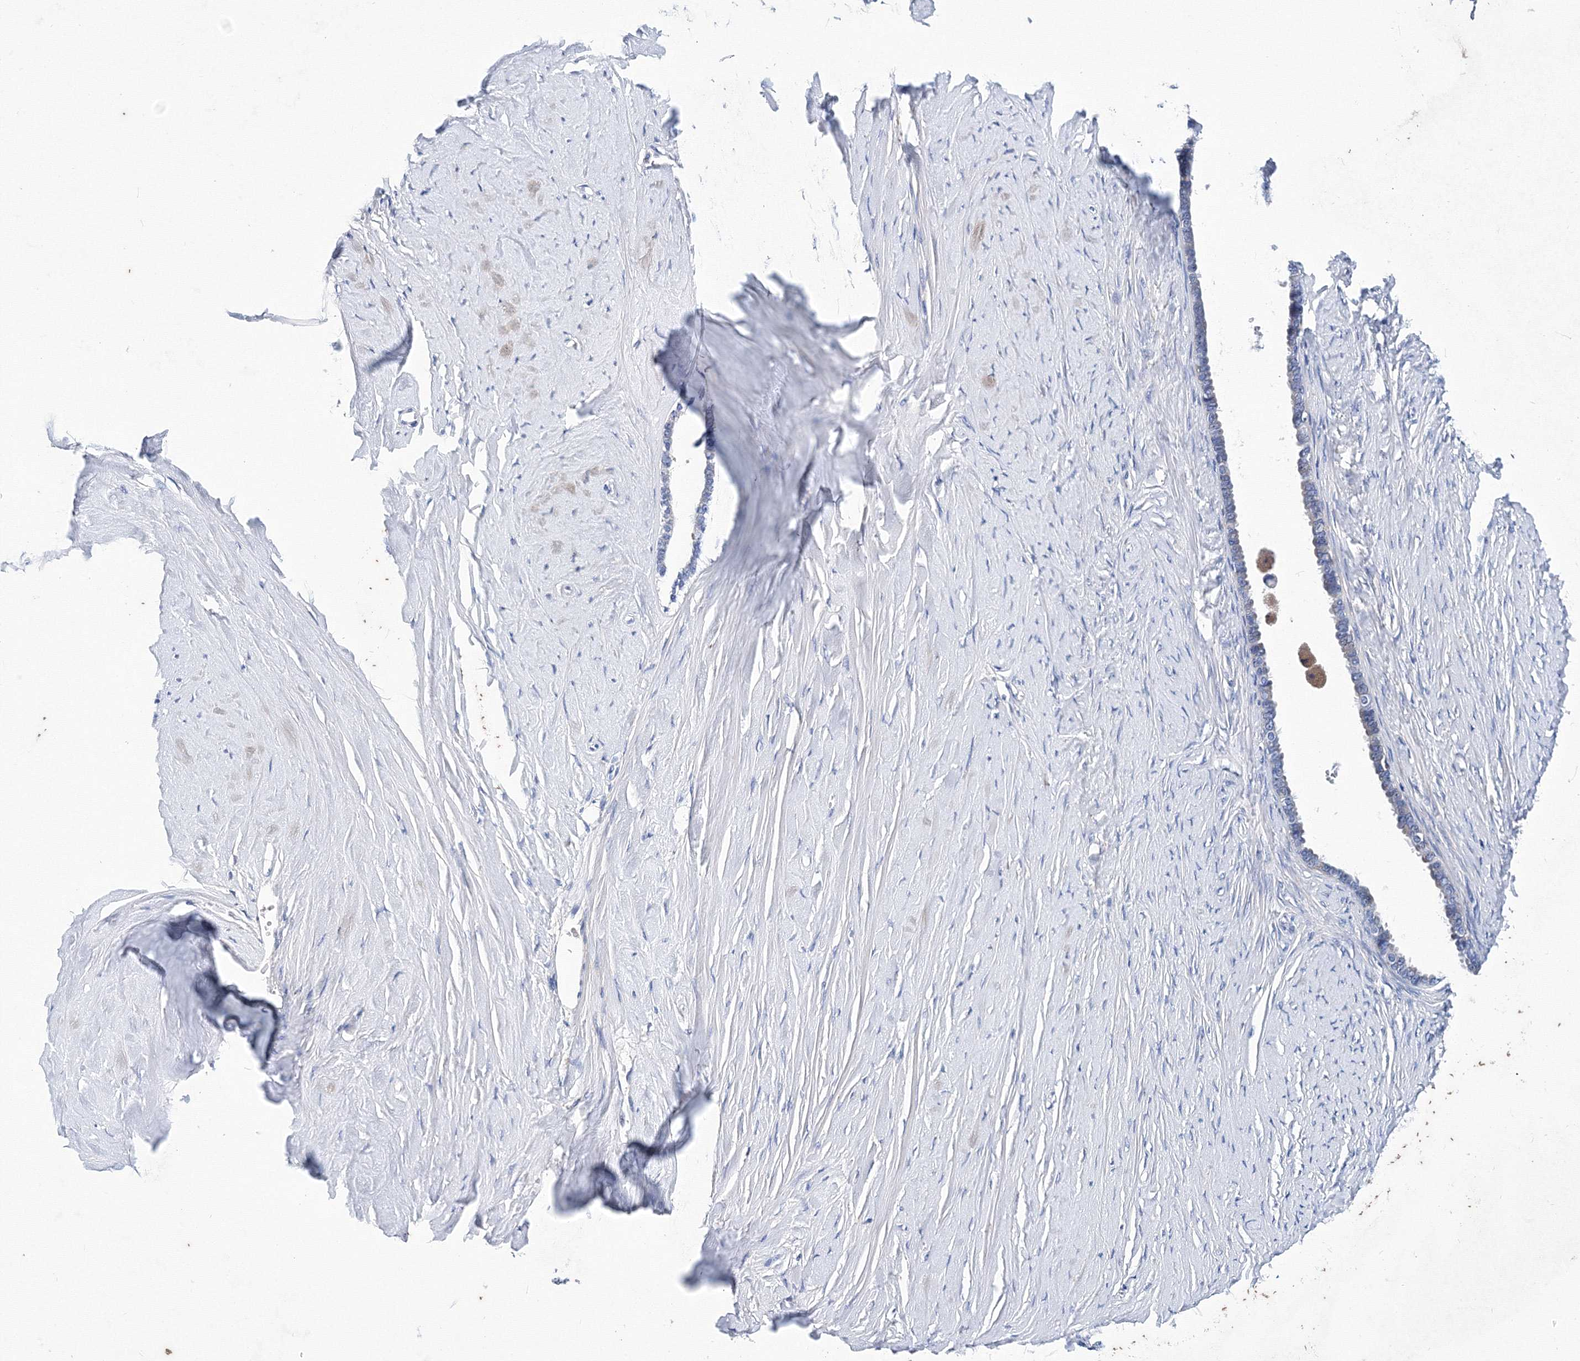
{"staining": {"intensity": "negative", "quantity": "none", "location": "none"}, "tissue": "ovarian cancer", "cell_type": "Tumor cells", "image_type": "cancer", "snomed": [{"axis": "morphology", "description": "Cystadenocarcinoma, serous, NOS"}, {"axis": "topography", "description": "Ovary"}], "caption": "Ovarian cancer (serous cystadenocarcinoma) was stained to show a protein in brown. There is no significant expression in tumor cells.", "gene": "TRPM2", "patient": {"sex": "female", "age": 79}}